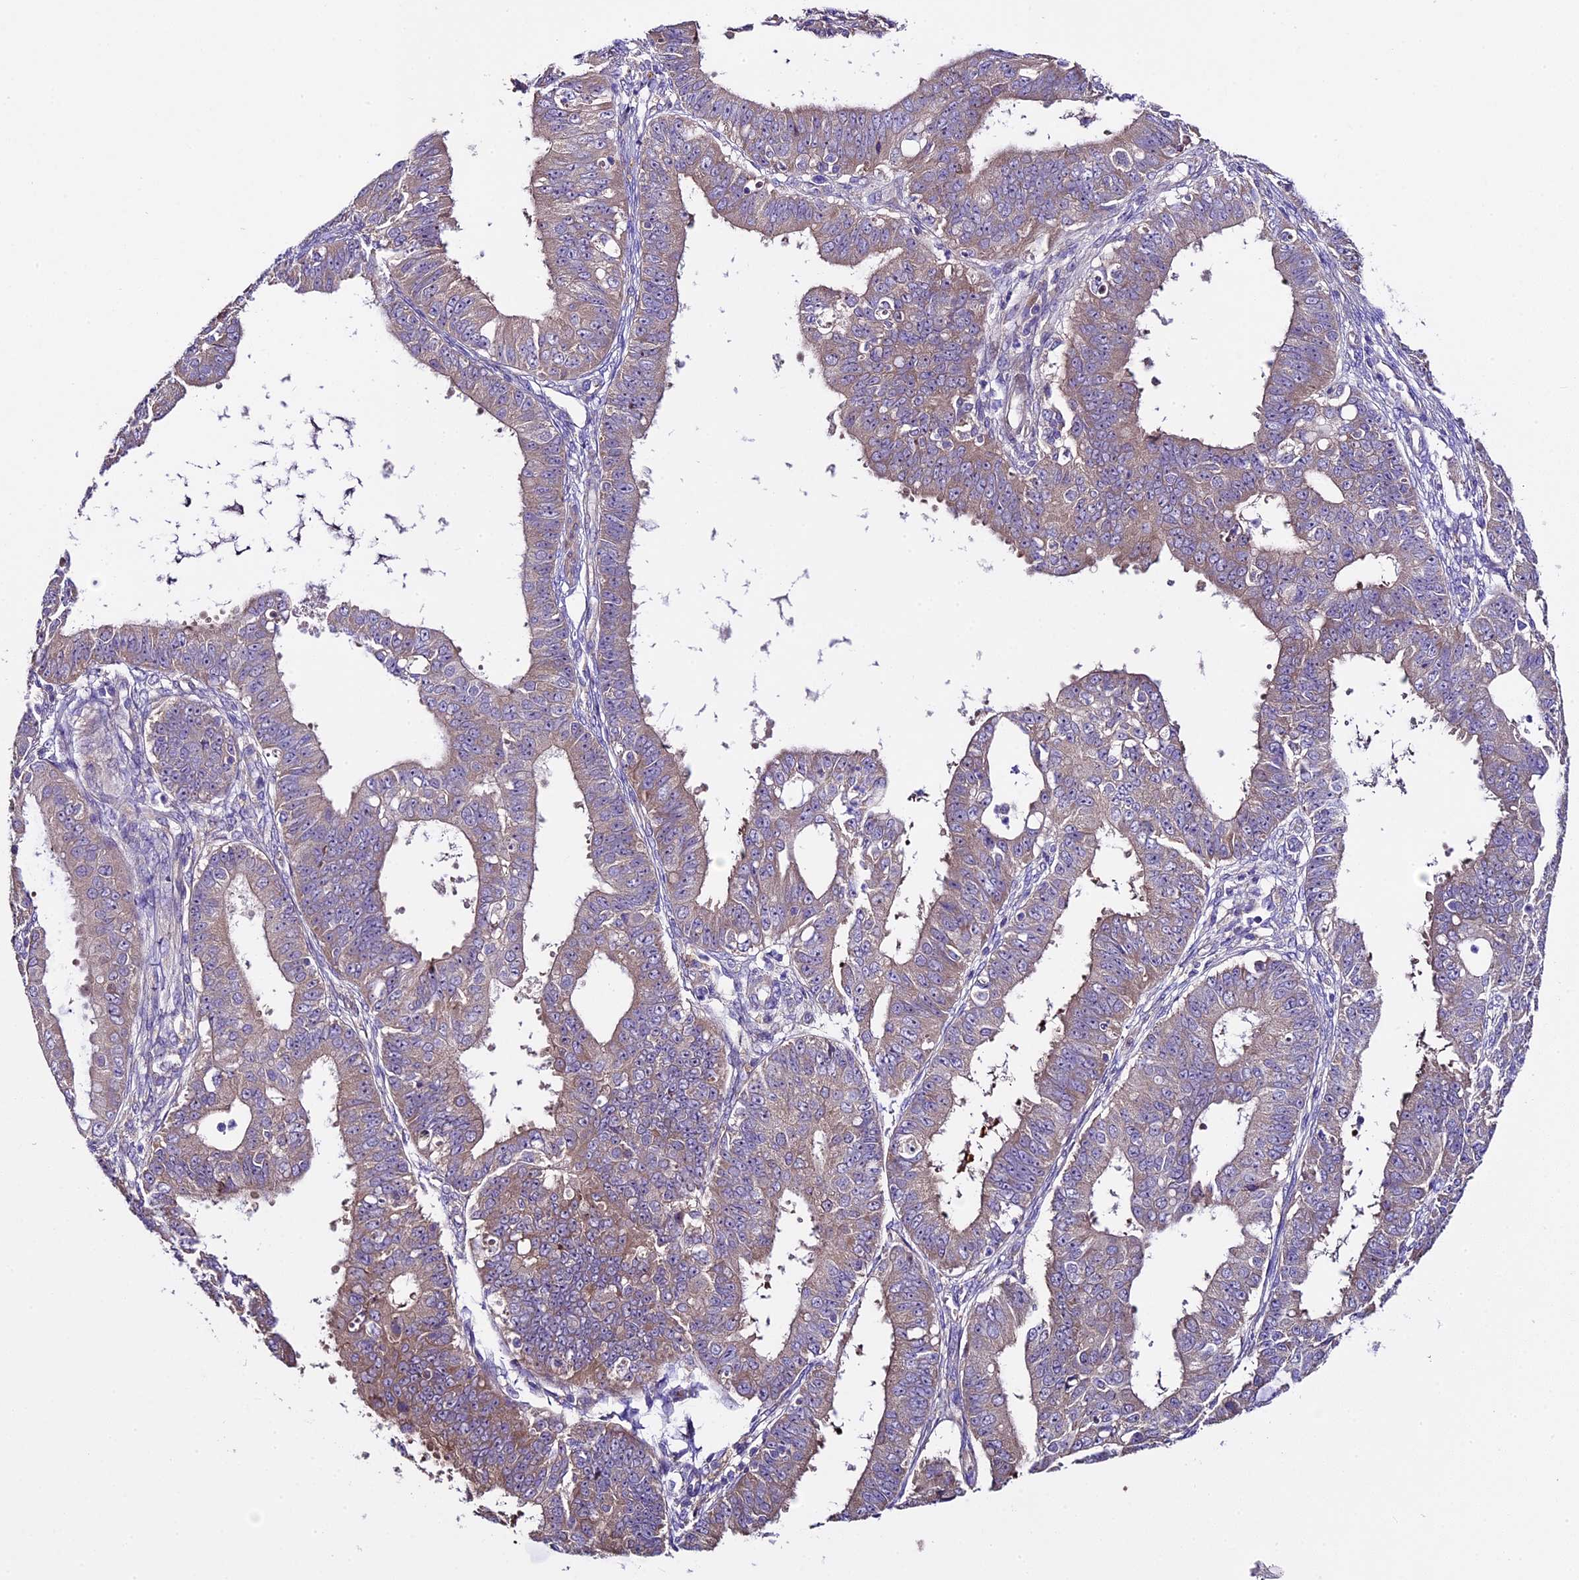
{"staining": {"intensity": "weak", "quantity": "25%-75%", "location": "cytoplasmic/membranous"}, "tissue": "ovarian cancer", "cell_type": "Tumor cells", "image_type": "cancer", "snomed": [{"axis": "morphology", "description": "Carcinoma, endometroid"}, {"axis": "topography", "description": "Appendix"}, {"axis": "topography", "description": "Ovary"}], "caption": "About 25%-75% of tumor cells in endometroid carcinoma (ovarian) show weak cytoplasmic/membranous protein positivity as visualized by brown immunohistochemical staining.", "gene": "SPIRE1", "patient": {"sex": "female", "age": 42}}